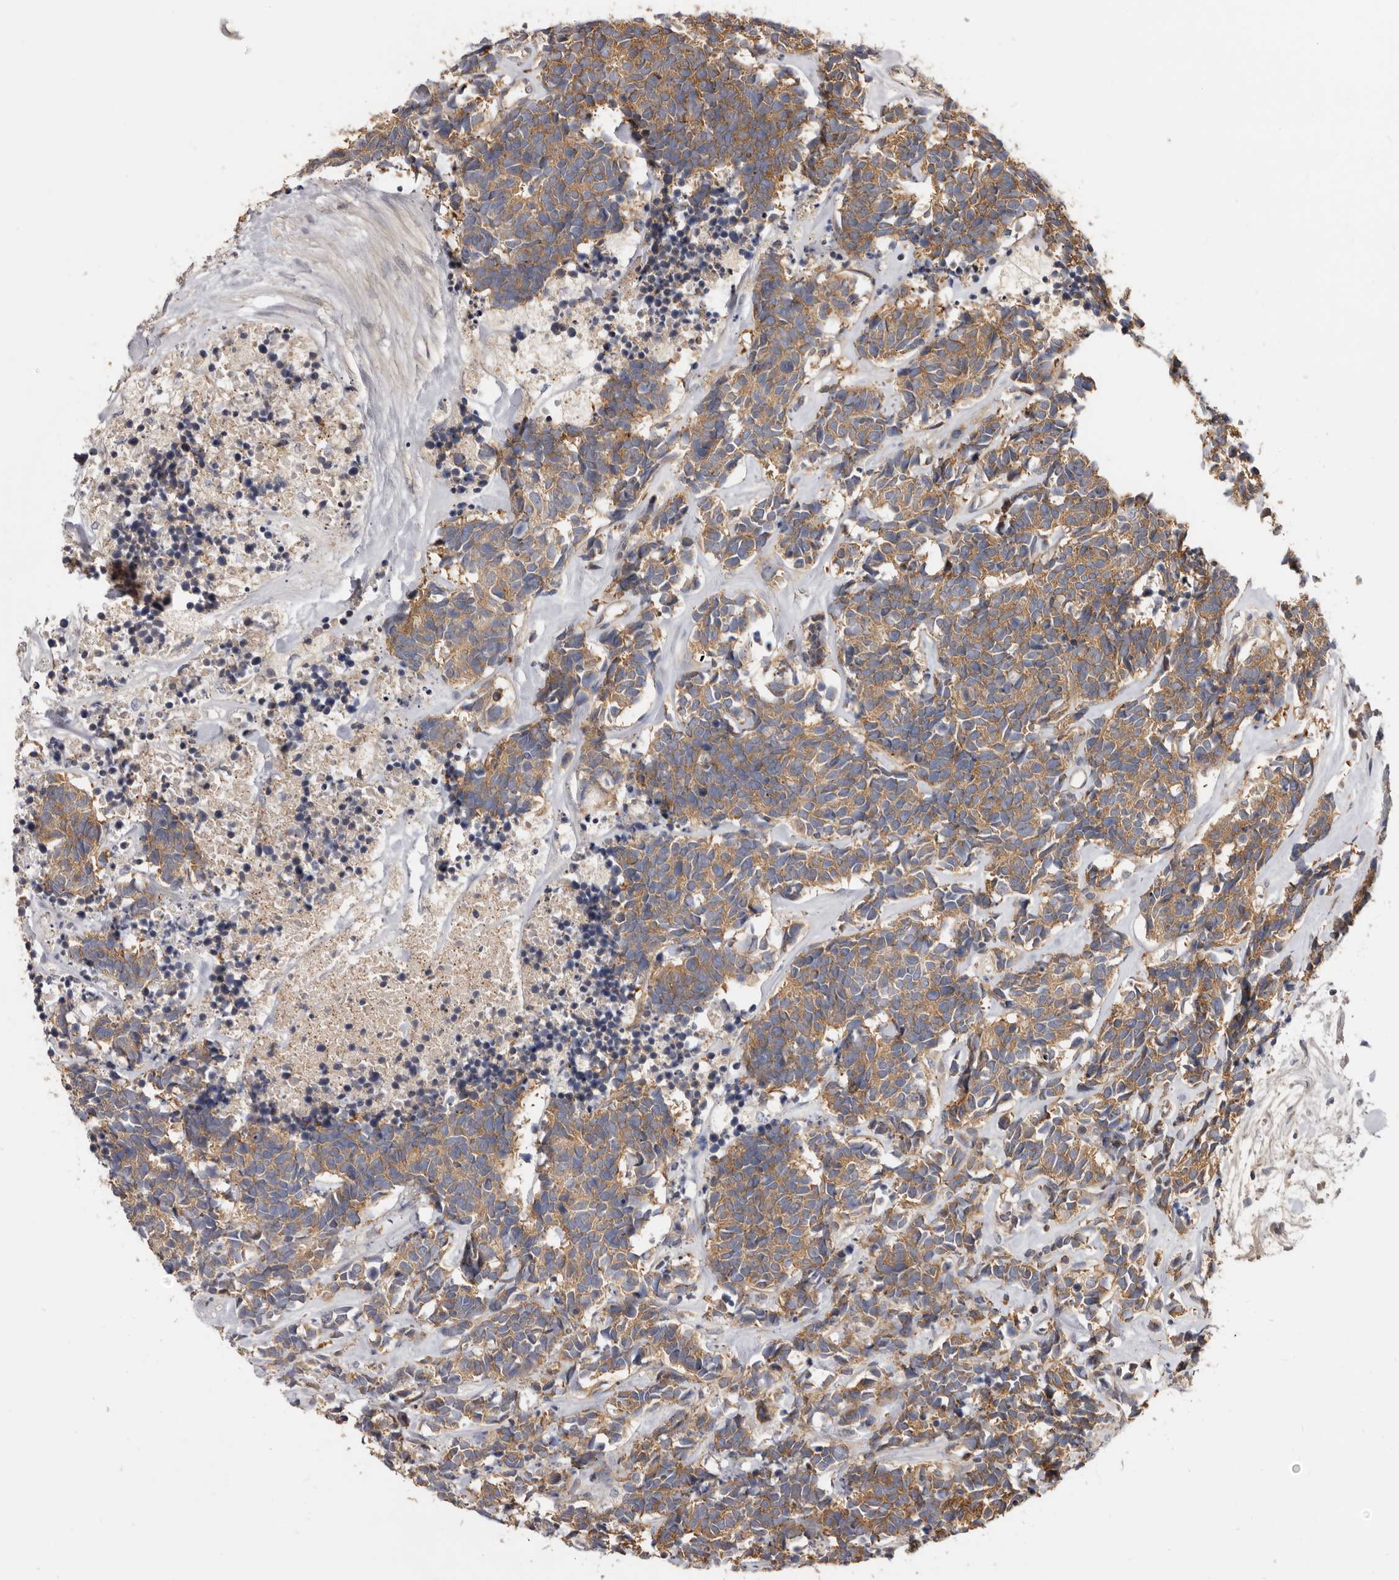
{"staining": {"intensity": "moderate", "quantity": ">75%", "location": "cytoplasmic/membranous"}, "tissue": "carcinoid", "cell_type": "Tumor cells", "image_type": "cancer", "snomed": [{"axis": "morphology", "description": "Carcinoma, NOS"}, {"axis": "morphology", "description": "Carcinoid, malignant, NOS"}, {"axis": "topography", "description": "Urinary bladder"}], "caption": "Immunohistochemical staining of human carcinoid displays medium levels of moderate cytoplasmic/membranous protein positivity in approximately >75% of tumor cells.", "gene": "ADAMTS20", "patient": {"sex": "male", "age": 57}}